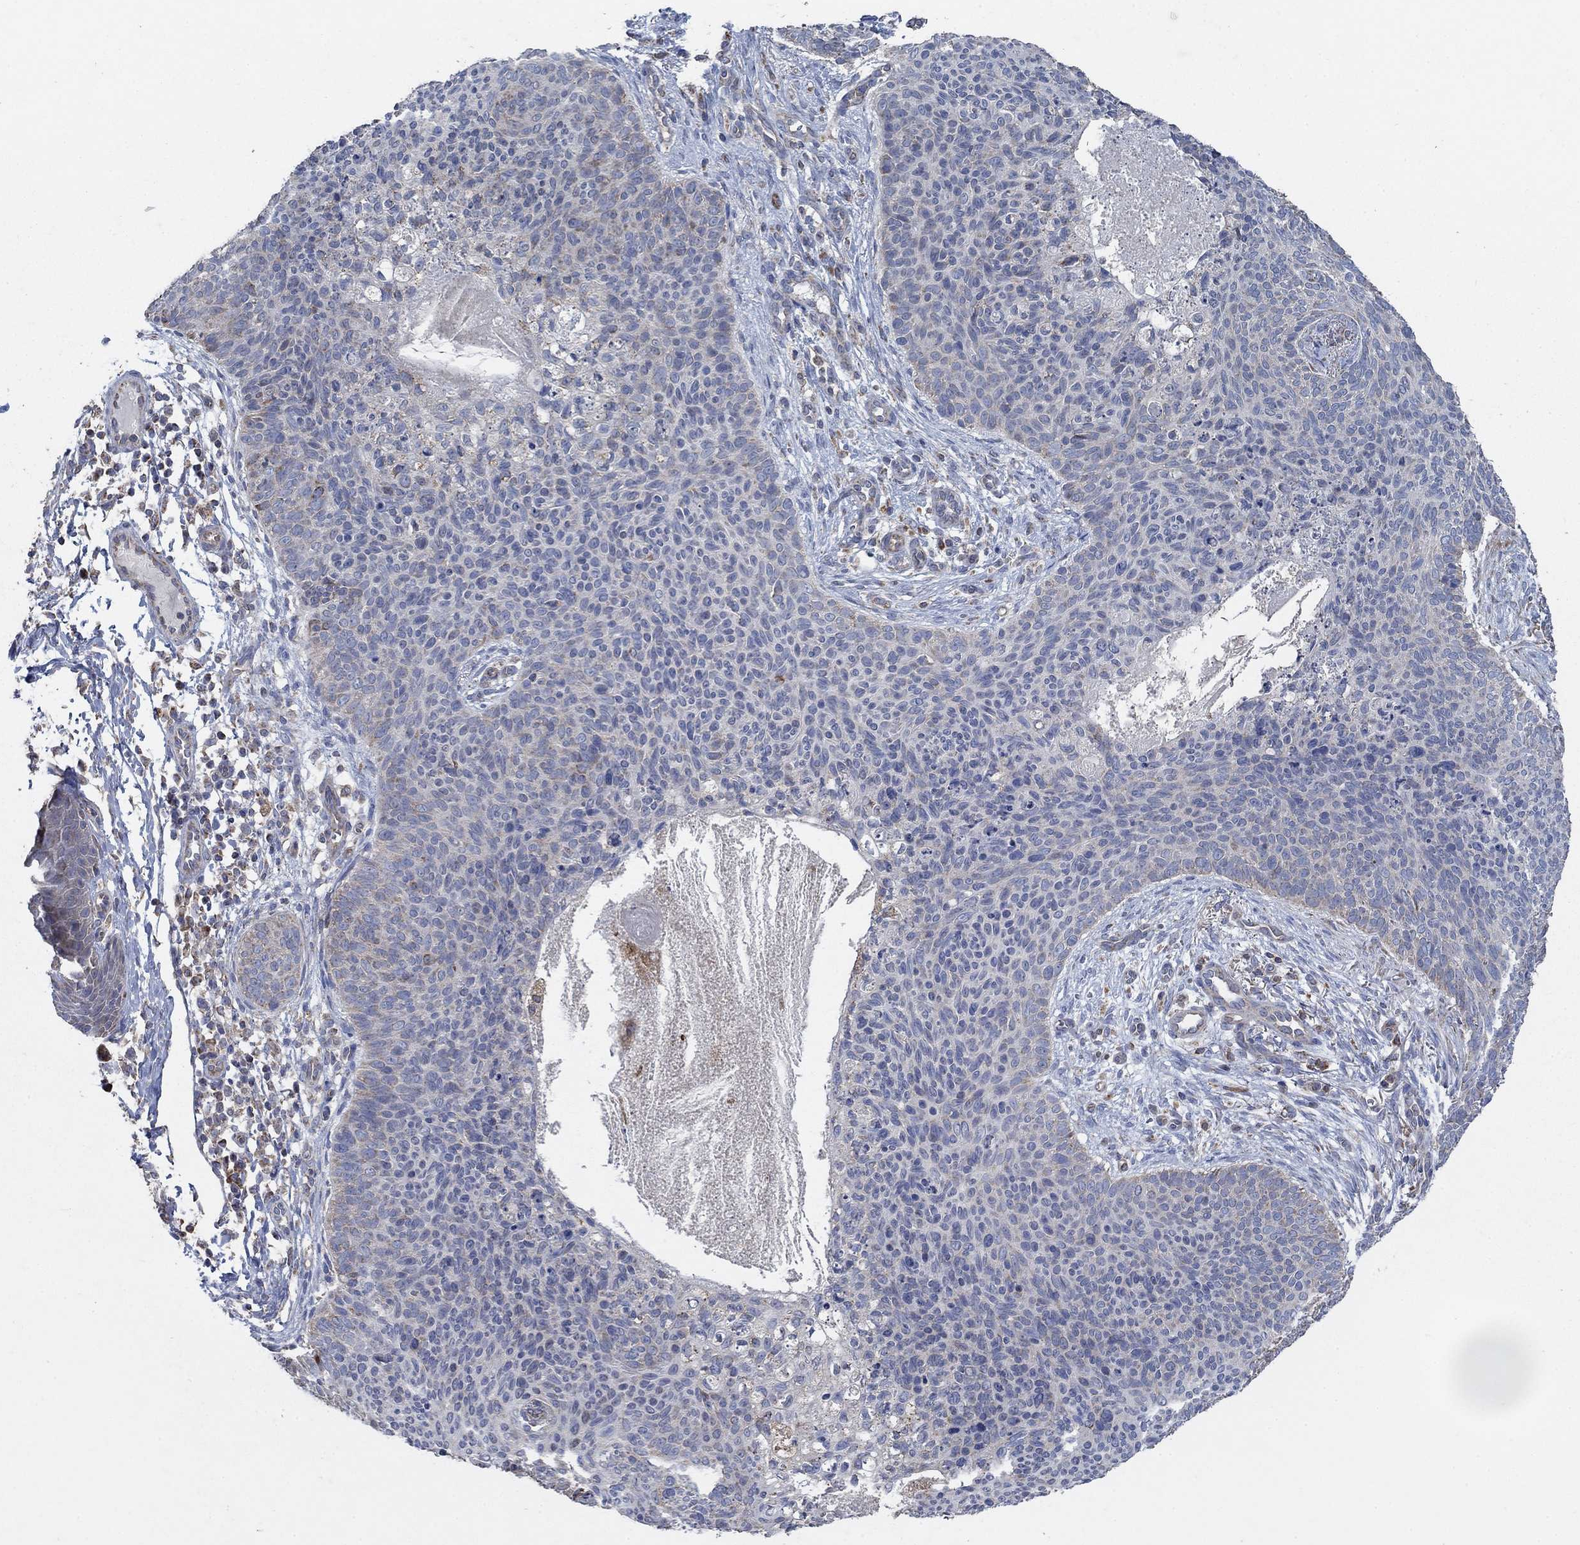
{"staining": {"intensity": "negative", "quantity": "none", "location": "none"}, "tissue": "skin cancer", "cell_type": "Tumor cells", "image_type": "cancer", "snomed": [{"axis": "morphology", "description": "Basal cell carcinoma"}, {"axis": "topography", "description": "Skin"}], "caption": "Skin basal cell carcinoma was stained to show a protein in brown. There is no significant positivity in tumor cells.", "gene": "NCEH1", "patient": {"sex": "male", "age": 64}}